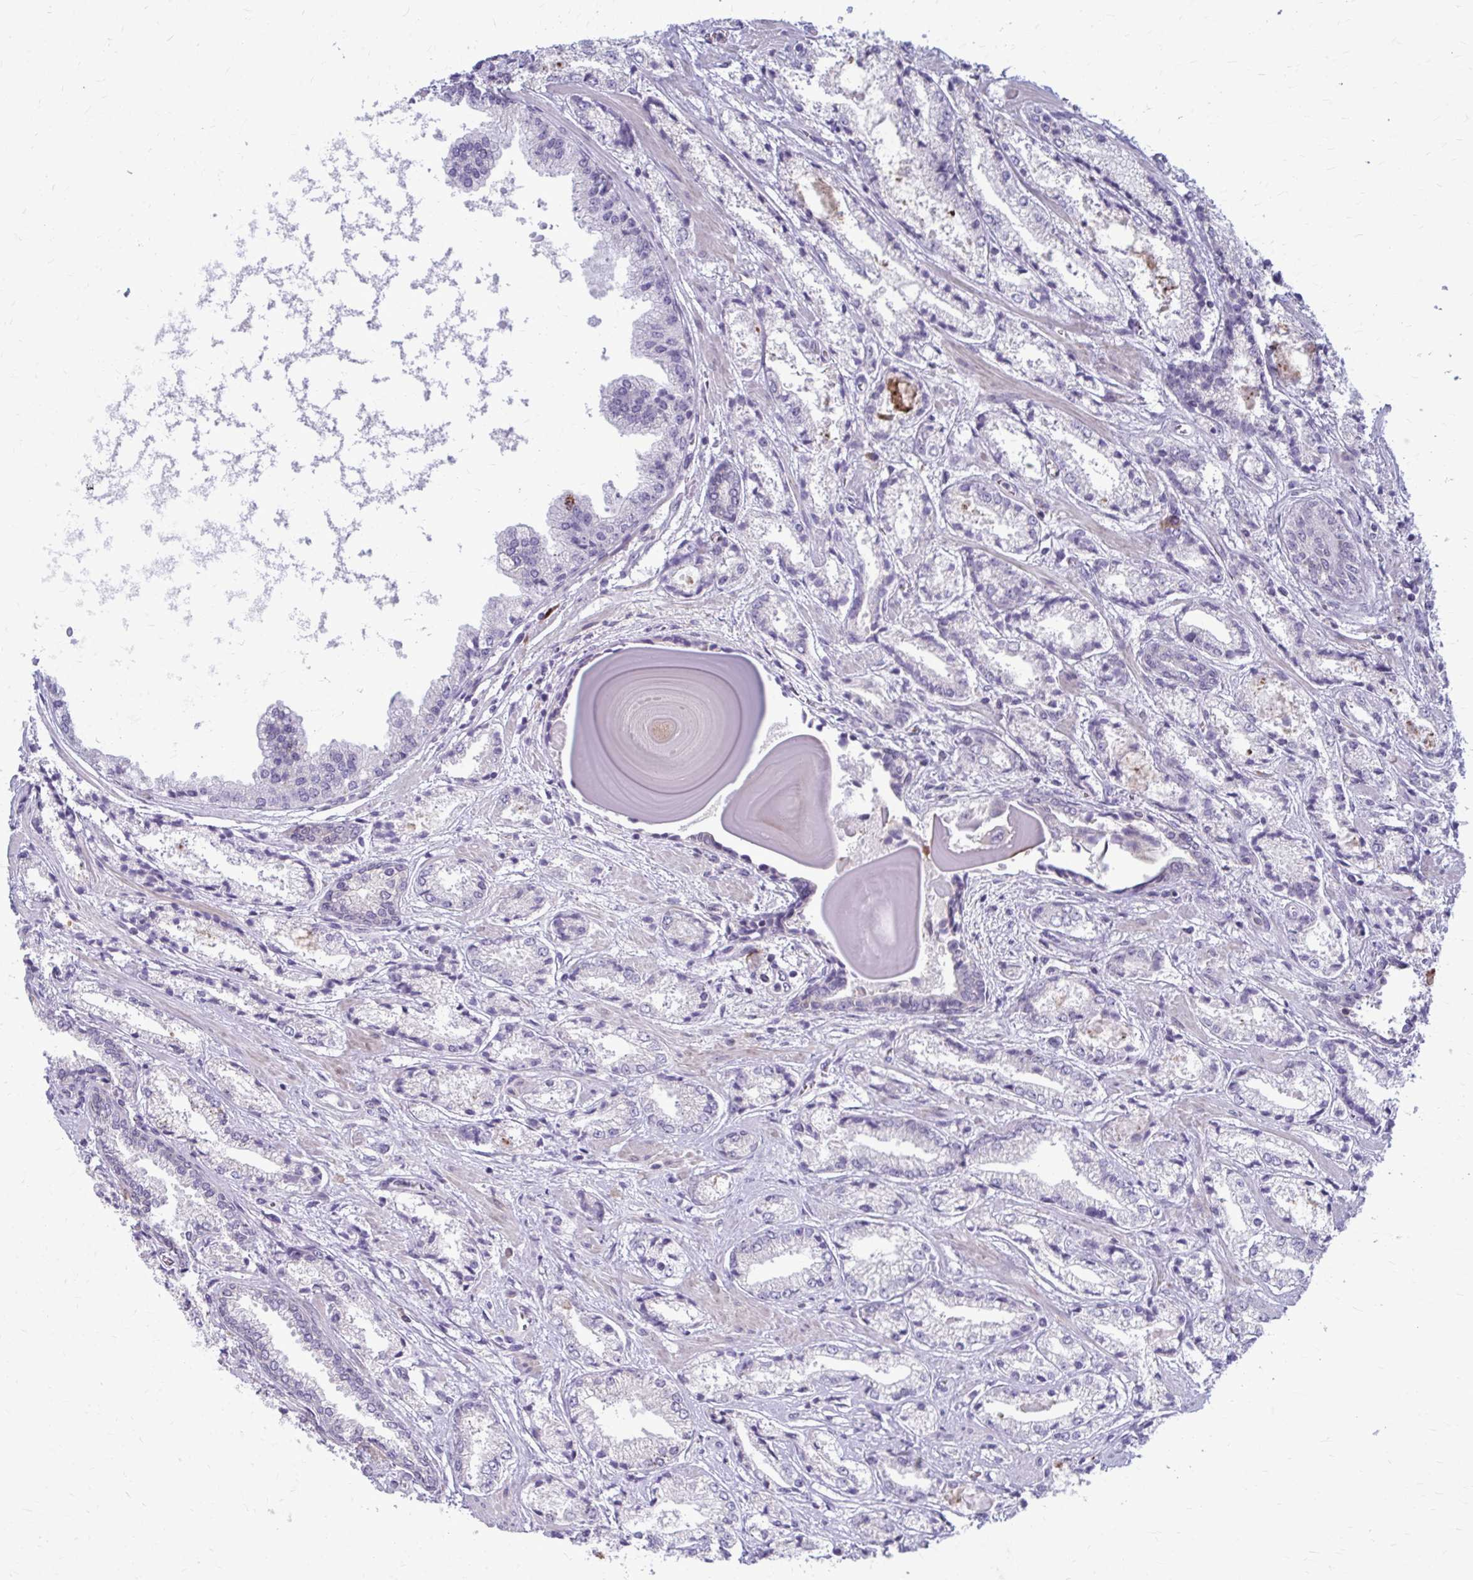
{"staining": {"intensity": "negative", "quantity": "none", "location": "none"}, "tissue": "prostate cancer", "cell_type": "Tumor cells", "image_type": "cancer", "snomed": [{"axis": "morphology", "description": "Adenocarcinoma, High grade"}, {"axis": "topography", "description": "Prostate"}], "caption": "DAB (3,3'-diaminobenzidine) immunohistochemical staining of human prostate cancer (high-grade adenocarcinoma) reveals no significant staining in tumor cells.", "gene": "MCRIP2", "patient": {"sex": "male", "age": 64}}